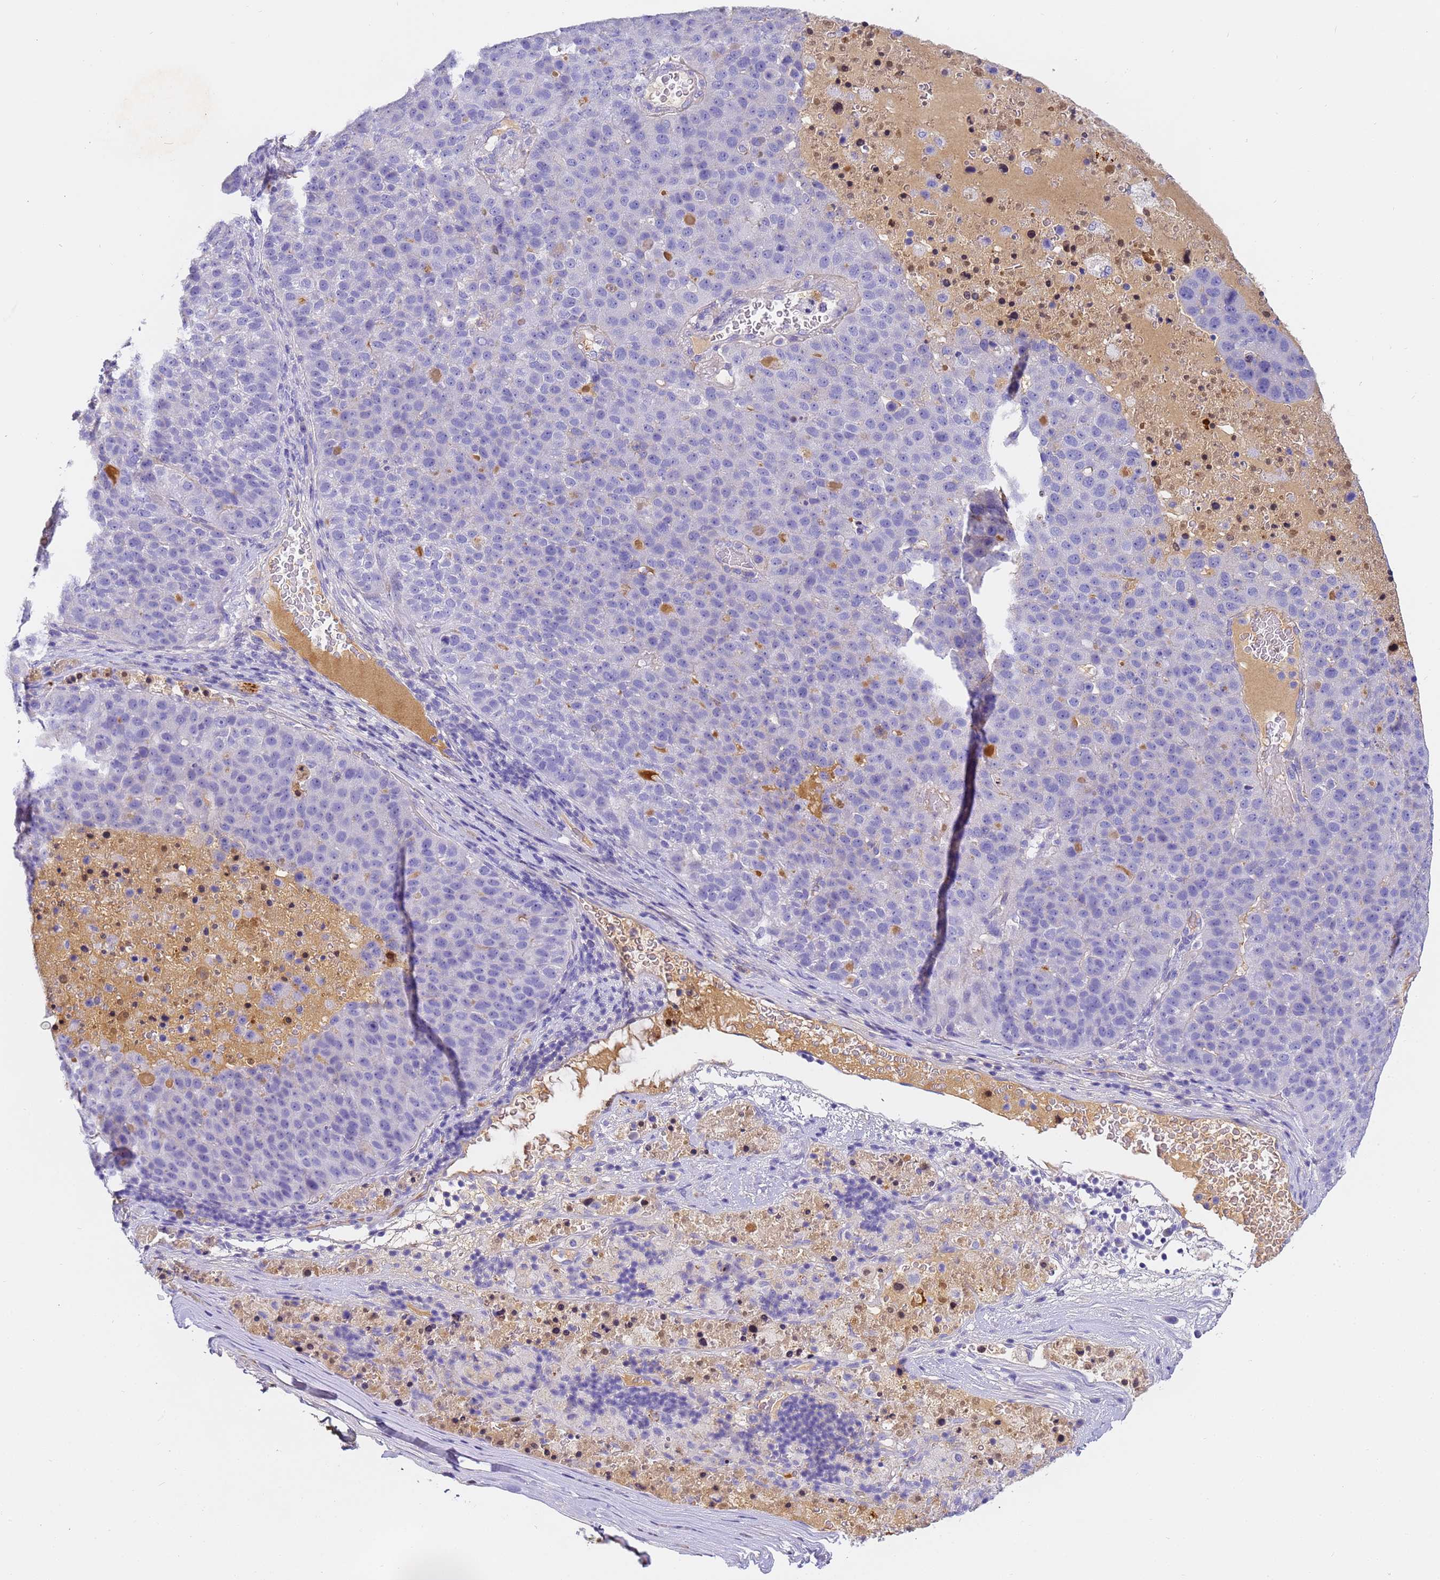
{"staining": {"intensity": "negative", "quantity": "none", "location": "none"}, "tissue": "pancreatic cancer", "cell_type": "Tumor cells", "image_type": "cancer", "snomed": [{"axis": "morphology", "description": "Adenocarcinoma, NOS"}, {"axis": "topography", "description": "Pancreas"}], "caption": "This micrograph is of pancreatic adenocarcinoma stained with immunohistochemistry (IHC) to label a protein in brown with the nuclei are counter-stained blue. There is no positivity in tumor cells. (DAB (3,3'-diaminobenzidine) immunohistochemistry (IHC), high magnification).", "gene": "CFHR2", "patient": {"sex": "female", "age": 61}}